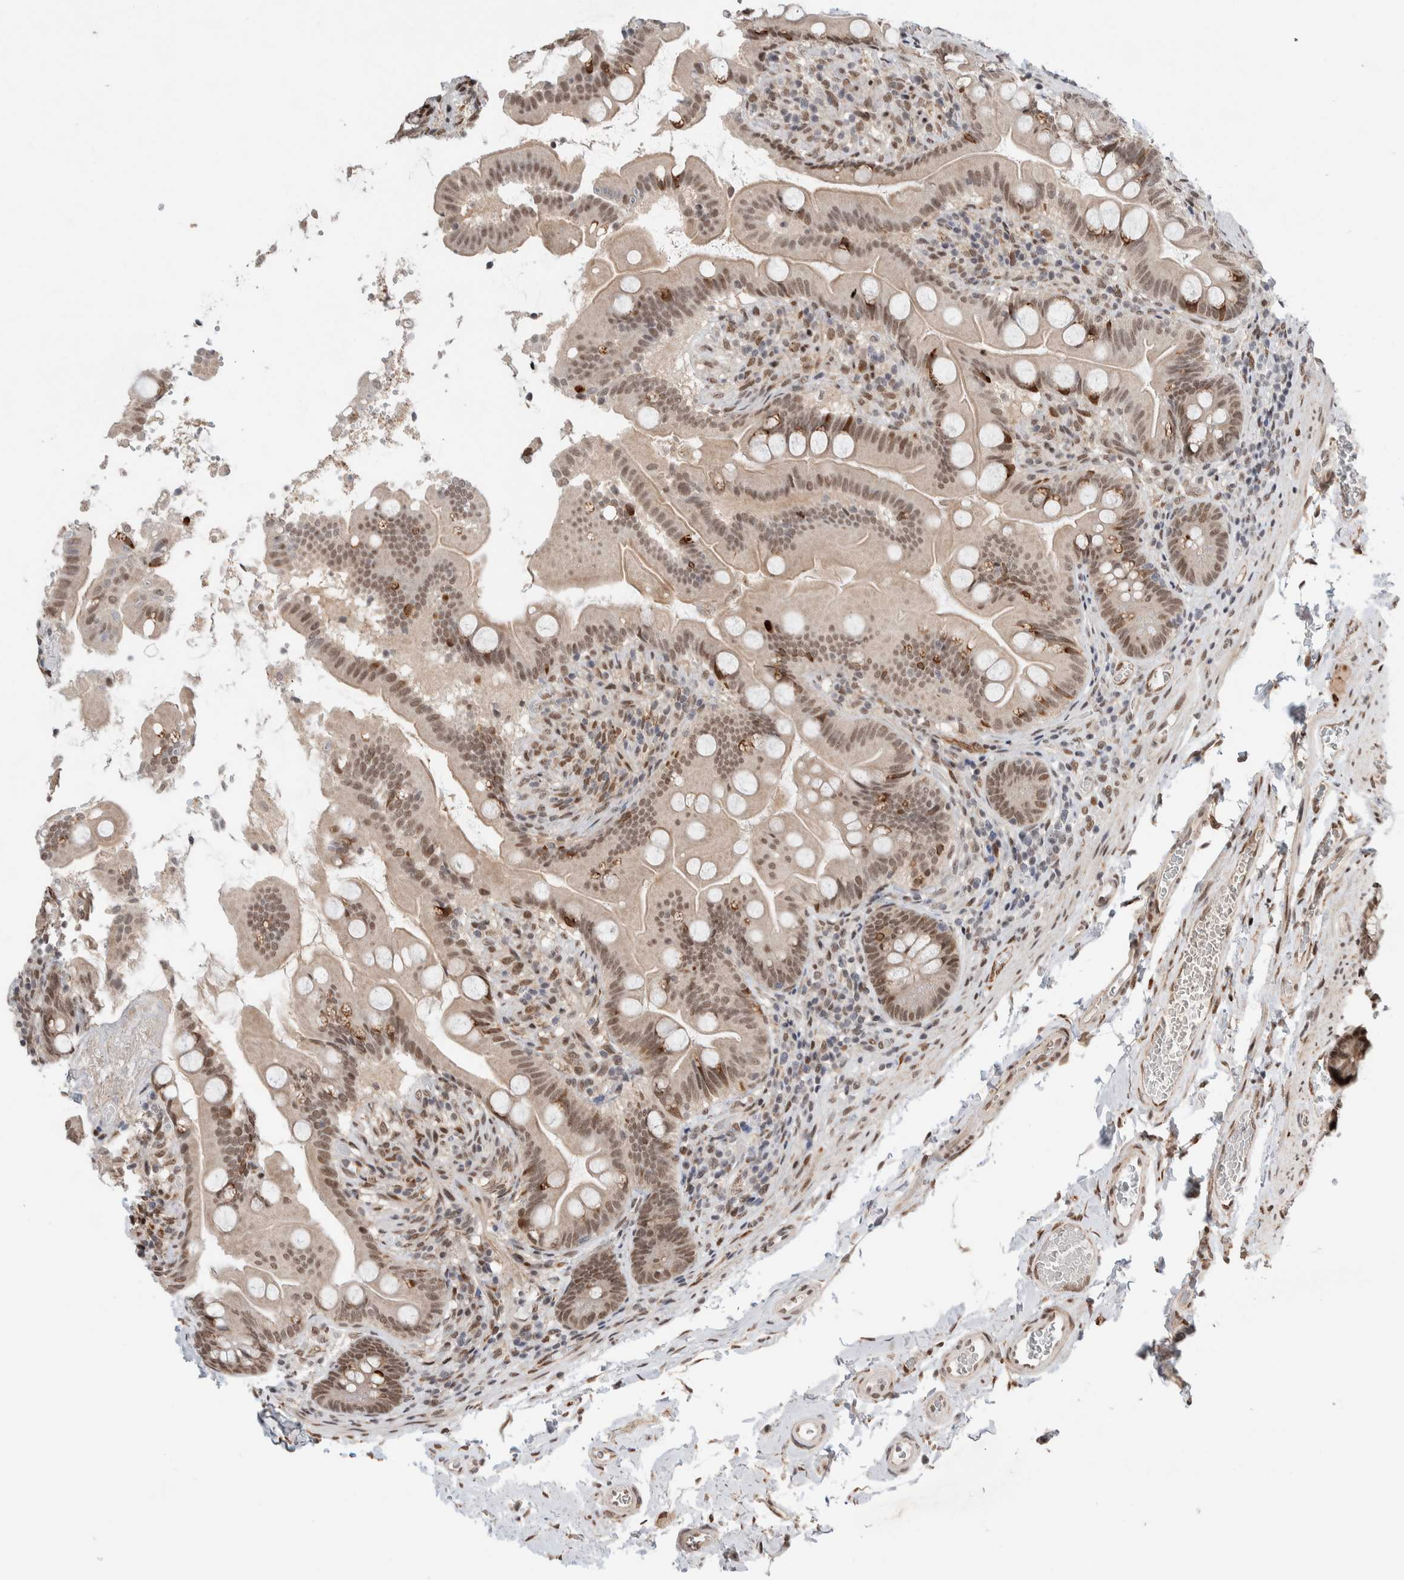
{"staining": {"intensity": "moderate", "quantity": ">75%", "location": "cytoplasmic/membranous,nuclear"}, "tissue": "small intestine", "cell_type": "Glandular cells", "image_type": "normal", "snomed": [{"axis": "morphology", "description": "Normal tissue, NOS"}, {"axis": "topography", "description": "Small intestine"}], "caption": "Glandular cells reveal medium levels of moderate cytoplasmic/membranous,nuclear positivity in approximately >75% of cells in normal small intestine.", "gene": "TNRC18", "patient": {"sex": "female", "age": 56}}